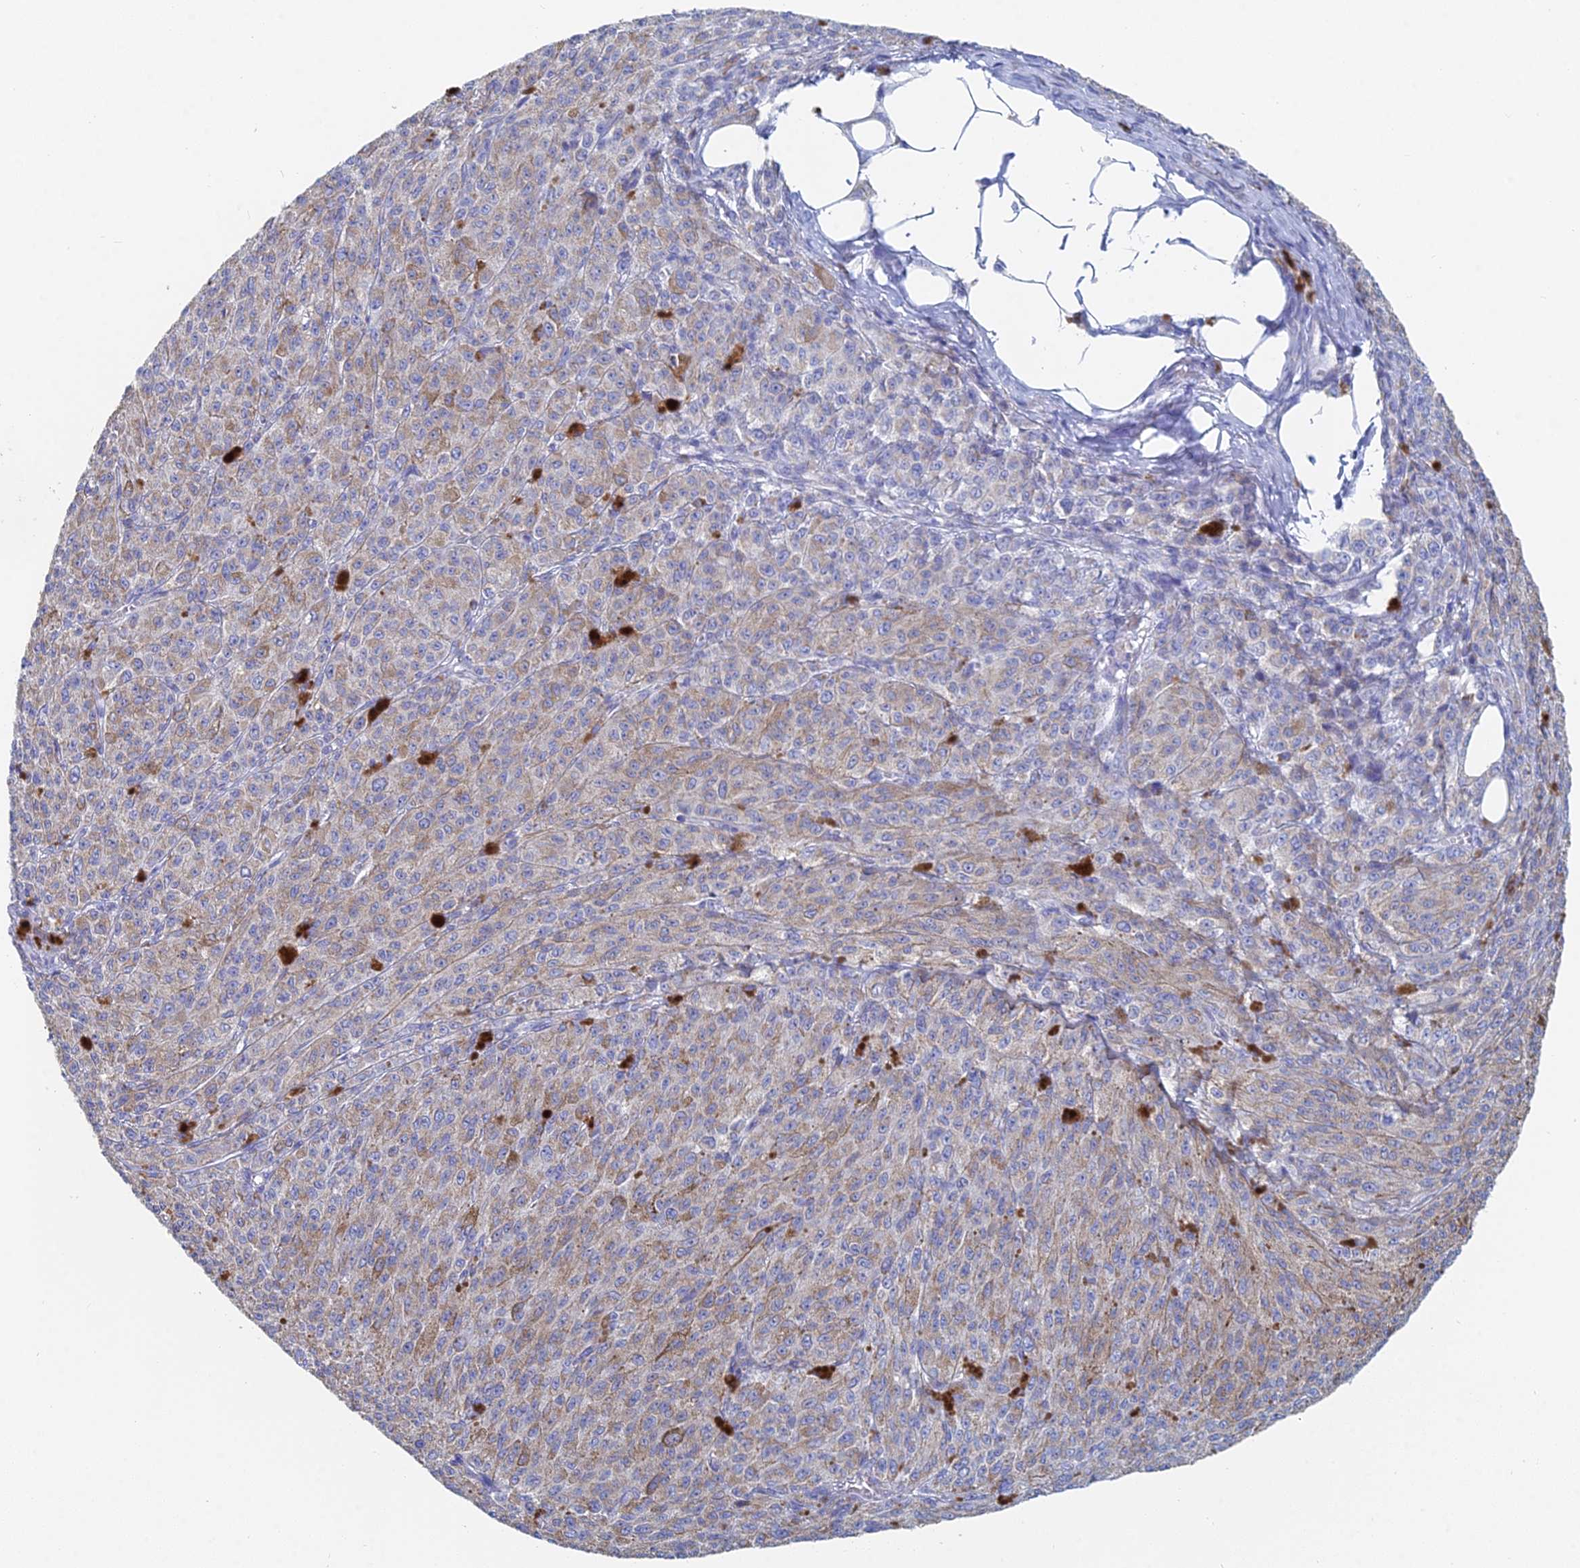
{"staining": {"intensity": "weak", "quantity": "25%-75%", "location": "cytoplasmic/membranous"}, "tissue": "melanoma", "cell_type": "Tumor cells", "image_type": "cancer", "snomed": [{"axis": "morphology", "description": "Malignant melanoma, NOS"}, {"axis": "topography", "description": "Skin"}], "caption": "Human melanoma stained with a protein marker displays weak staining in tumor cells.", "gene": "CRACR2B", "patient": {"sex": "female", "age": 52}}